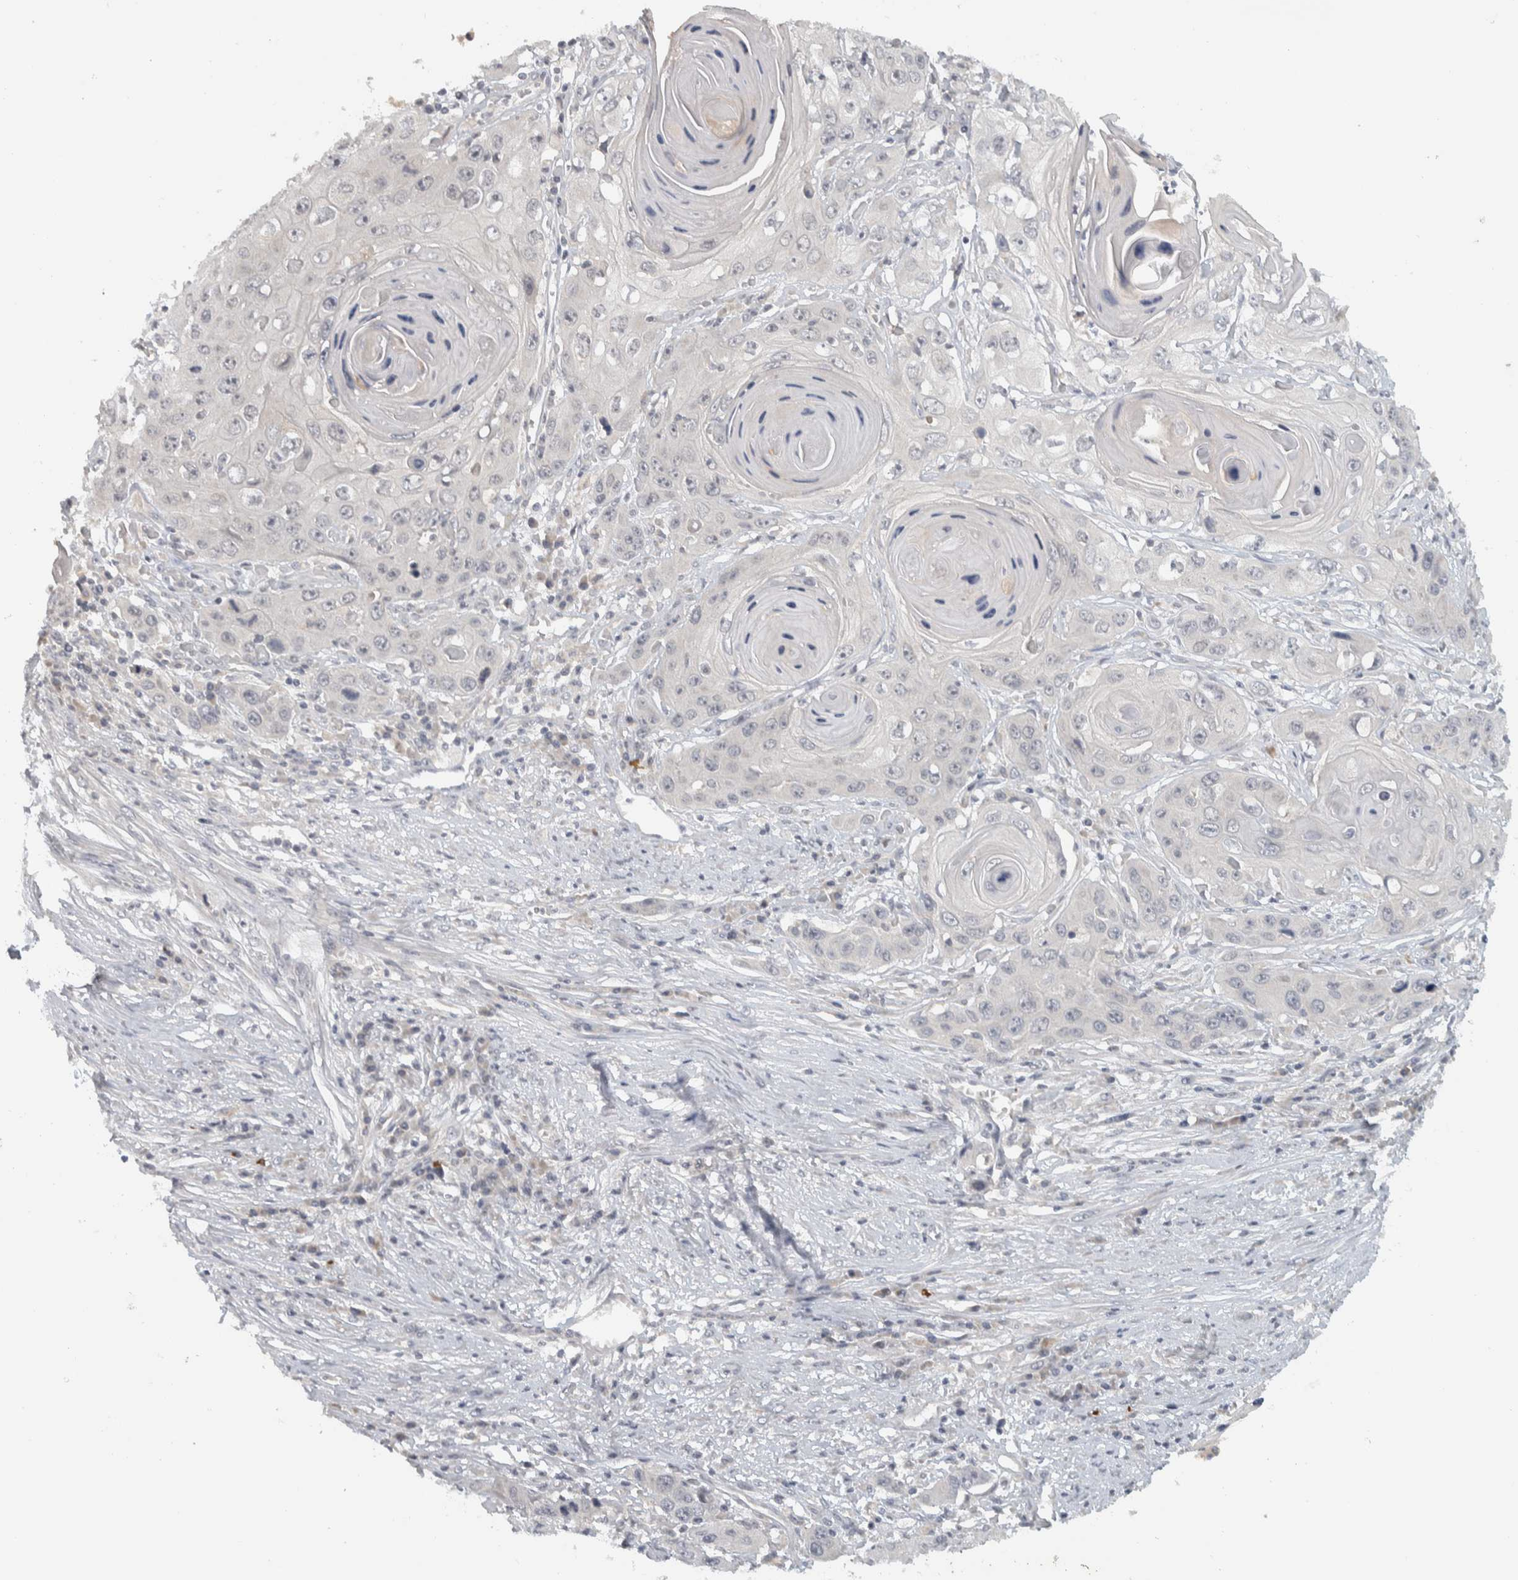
{"staining": {"intensity": "negative", "quantity": "none", "location": "none"}, "tissue": "skin cancer", "cell_type": "Tumor cells", "image_type": "cancer", "snomed": [{"axis": "morphology", "description": "Squamous cell carcinoma, NOS"}, {"axis": "topography", "description": "Skin"}], "caption": "Immunohistochemical staining of skin squamous cell carcinoma shows no significant staining in tumor cells.", "gene": "AFP", "patient": {"sex": "male", "age": 55}}